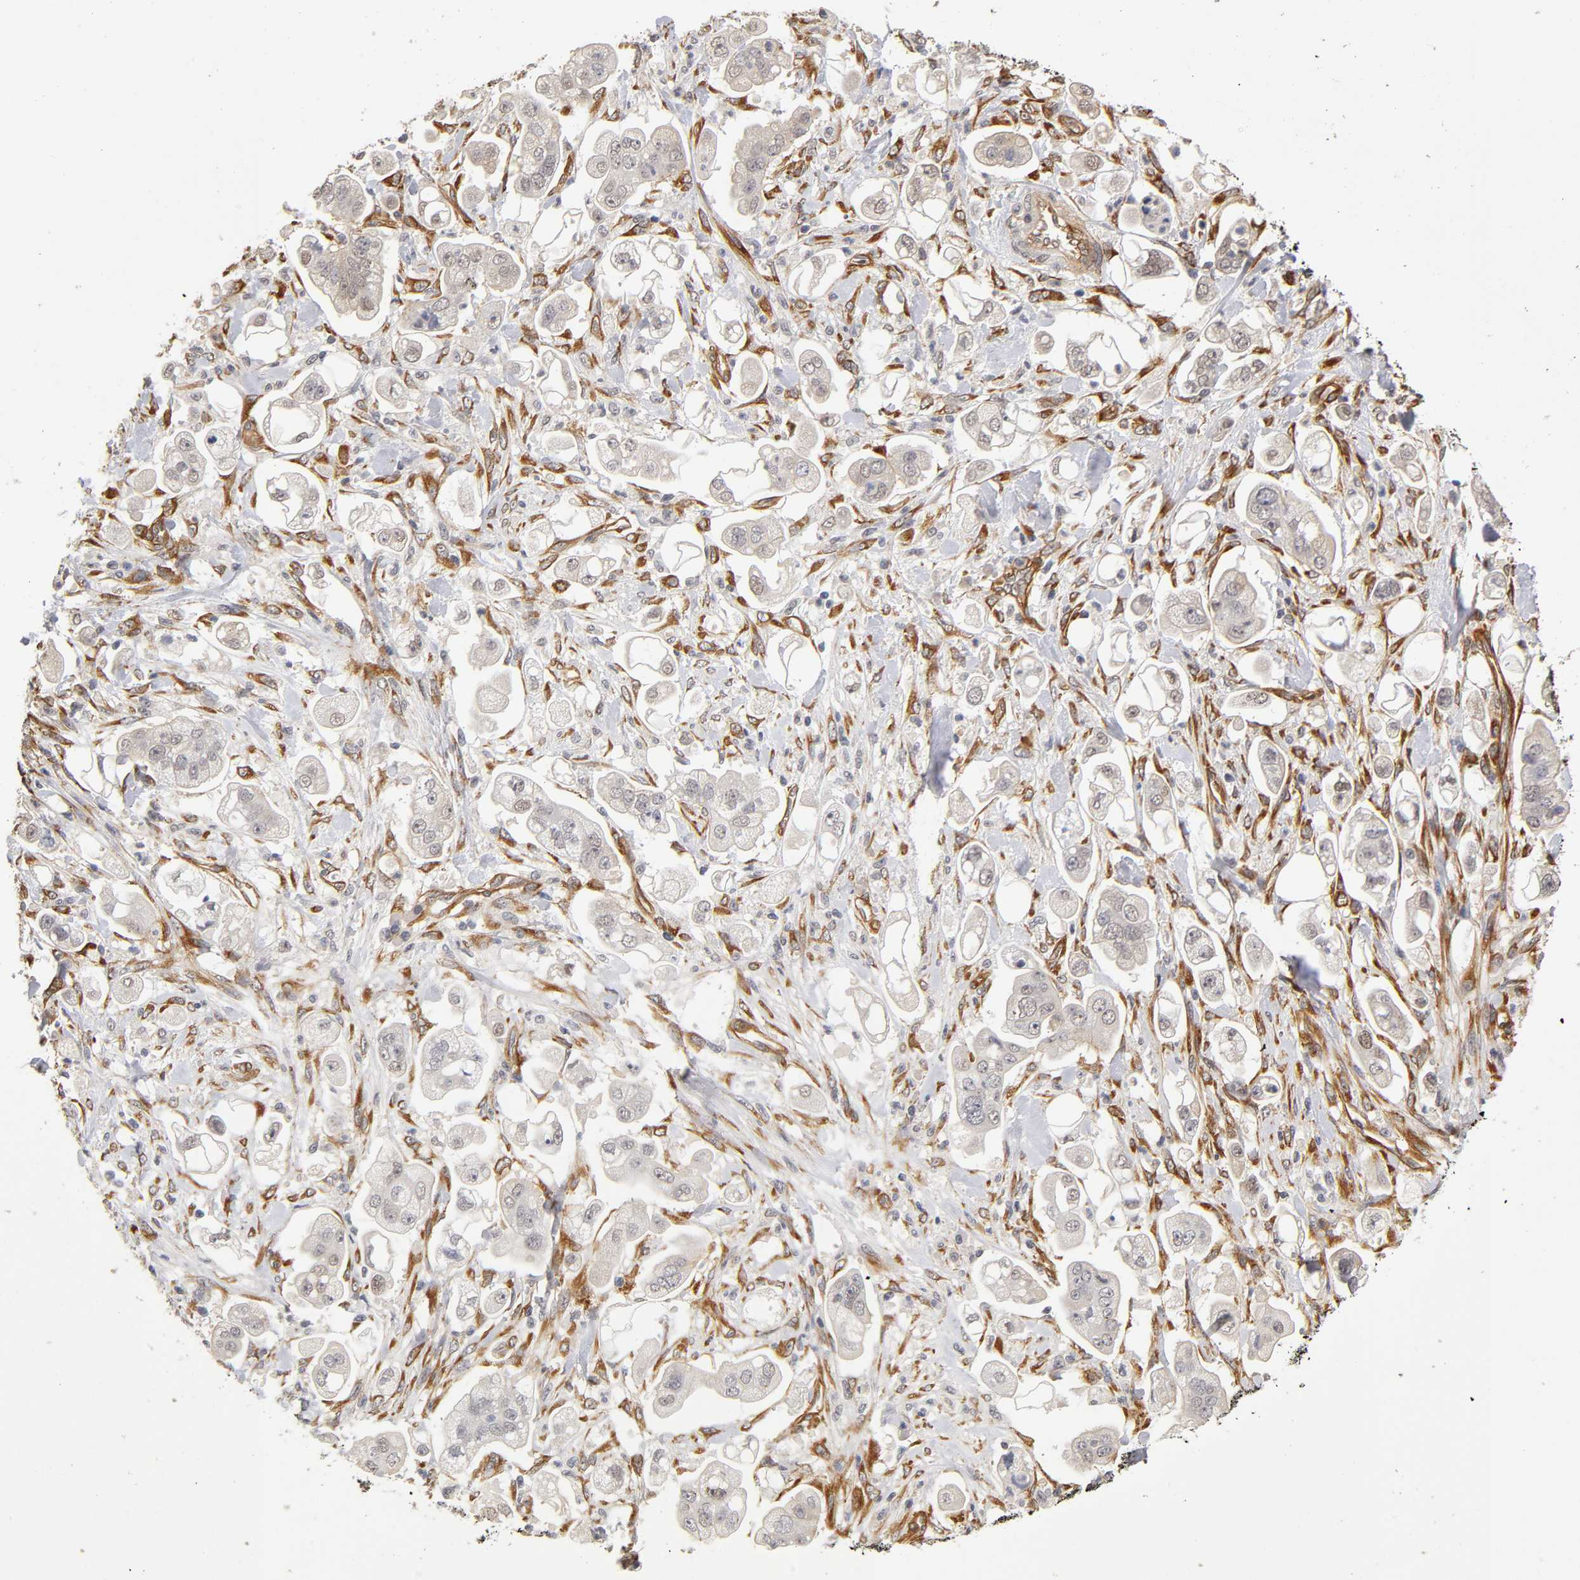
{"staining": {"intensity": "negative", "quantity": "none", "location": "none"}, "tissue": "stomach cancer", "cell_type": "Tumor cells", "image_type": "cancer", "snomed": [{"axis": "morphology", "description": "Adenocarcinoma, NOS"}, {"axis": "topography", "description": "Stomach"}], "caption": "A histopathology image of human stomach cancer is negative for staining in tumor cells.", "gene": "LAMB1", "patient": {"sex": "male", "age": 62}}